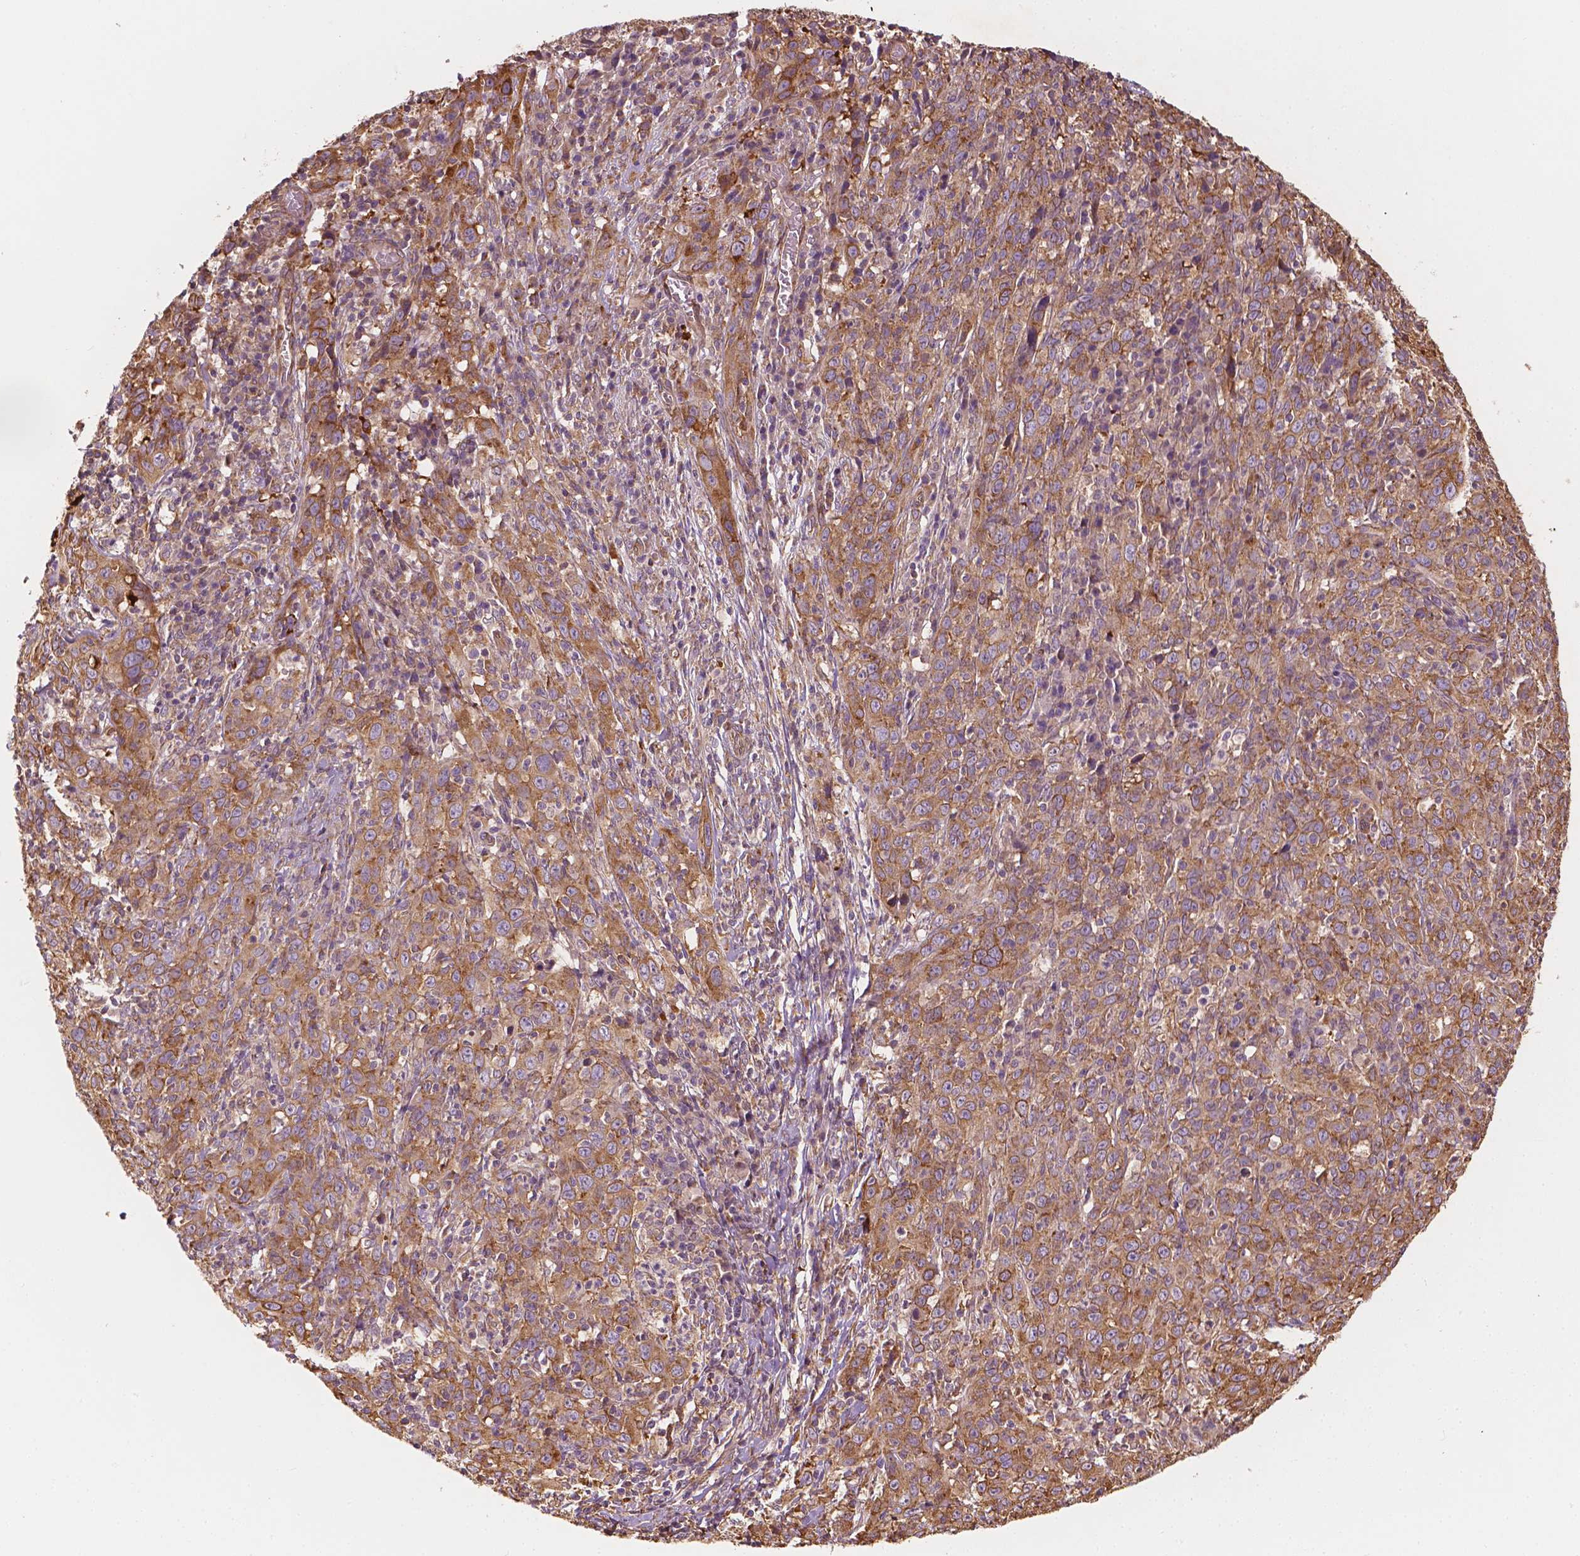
{"staining": {"intensity": "moderate", "quantity": ">75%", "location": "cytoplasmic/membranous"}, "tissue": "cervical cancer", "cell_type": "Tumor cells", "image_type": "cancer", "snomed": [{"axis": "morphology", "description": "Squamous cell carcinoma, NOS"}, {"axis": "topography", "description": "Cervix"}], "caption": "High-magnification brightfield microscopy of squamous cell carcinoma (cervical) stained with DAB (3,3'-diaminobenzidine) (brown) and counterstained with hematoxylin (blue). tumor cells exhibit moderate cytoplasmic/membranous positivity is appreciated in approximately>75% of cells.", "gene": "G3BP1", "patient": {"sex": "female", "age": 46}}